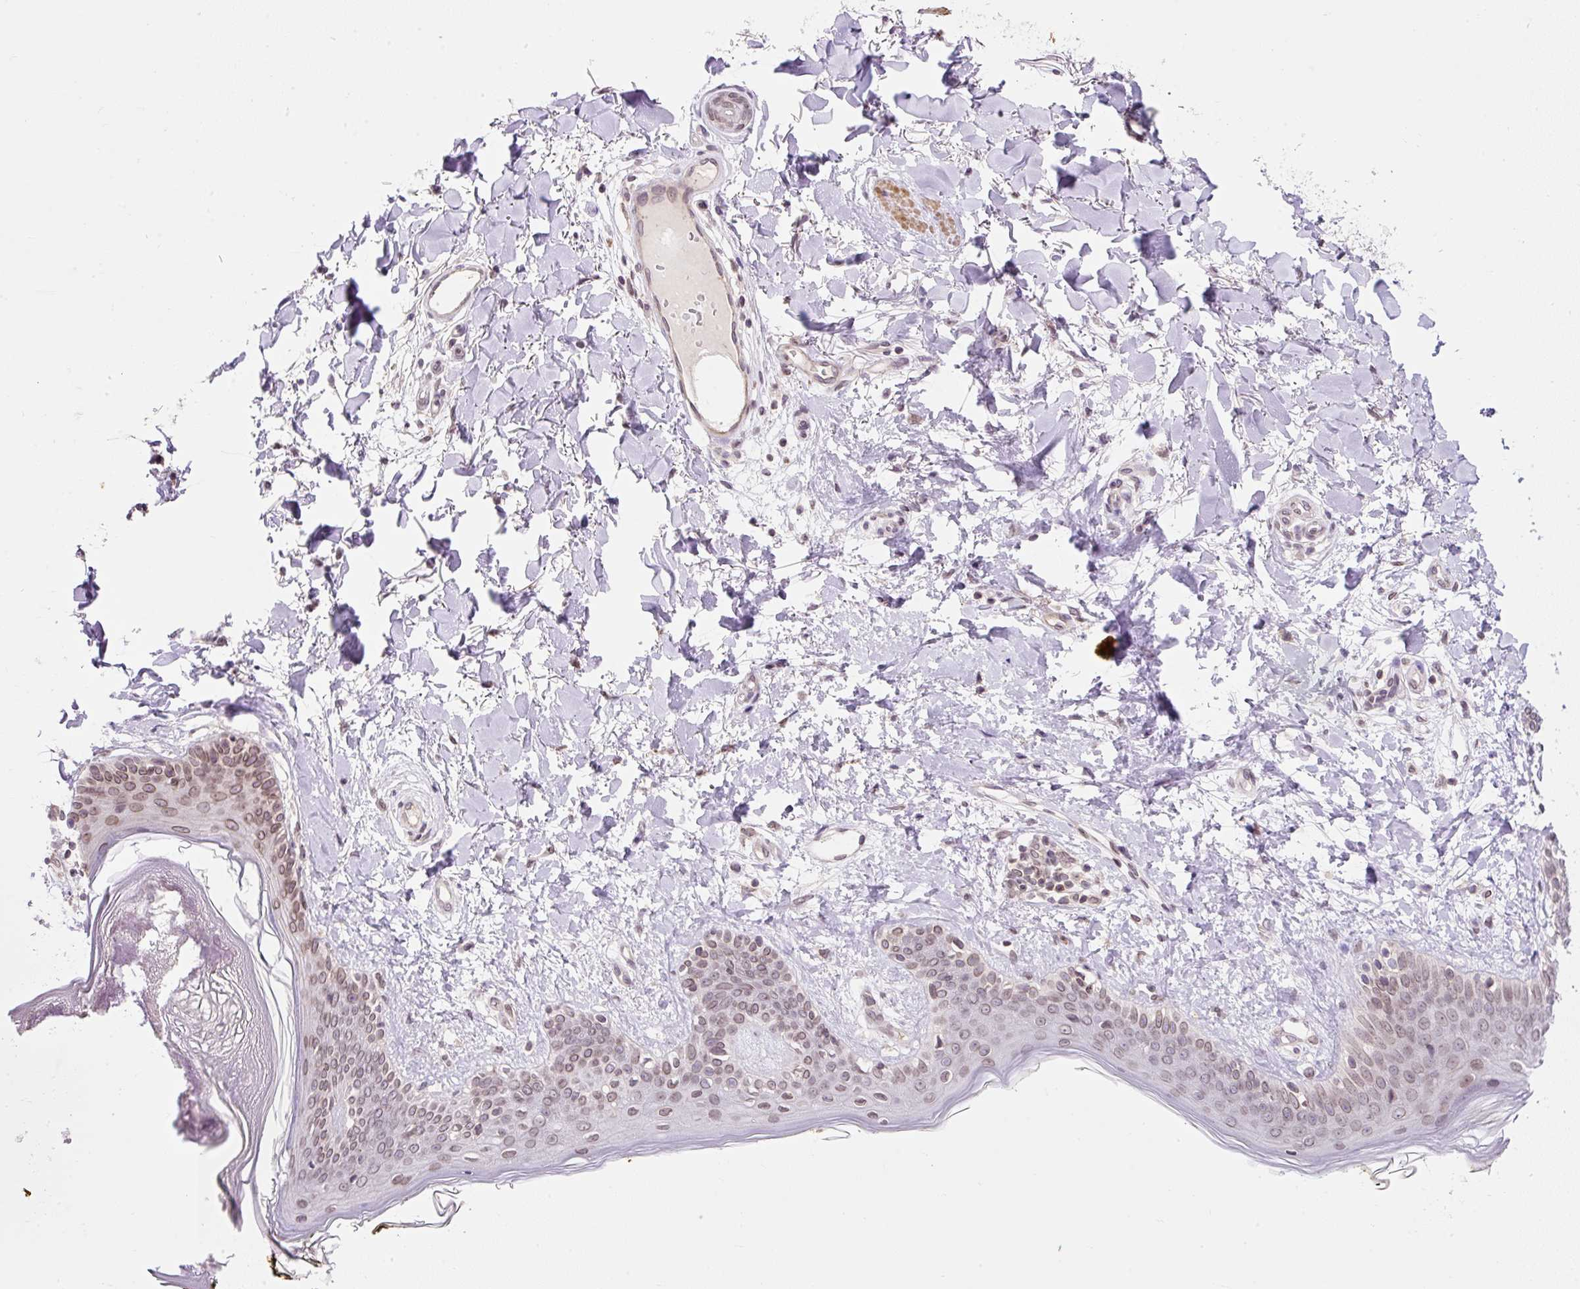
{"staining": {"intensity": "weak", "quantity": "<25%", "location": "nuclear"}, "tissue": "skin", "cell_type": "Fibroblasts", "image_type": "normal", "snomed": [{"axis": "morphology", "description": "Normal tissue, NOS"}, {"axis": "topography", "description": "Skin"}], "caption": "This is an immunohistochemistry image of benign skin. There is no expression in fibroblasts.", "gene": "ZNF610", "patient": {"sex": "female", "age": 34}}